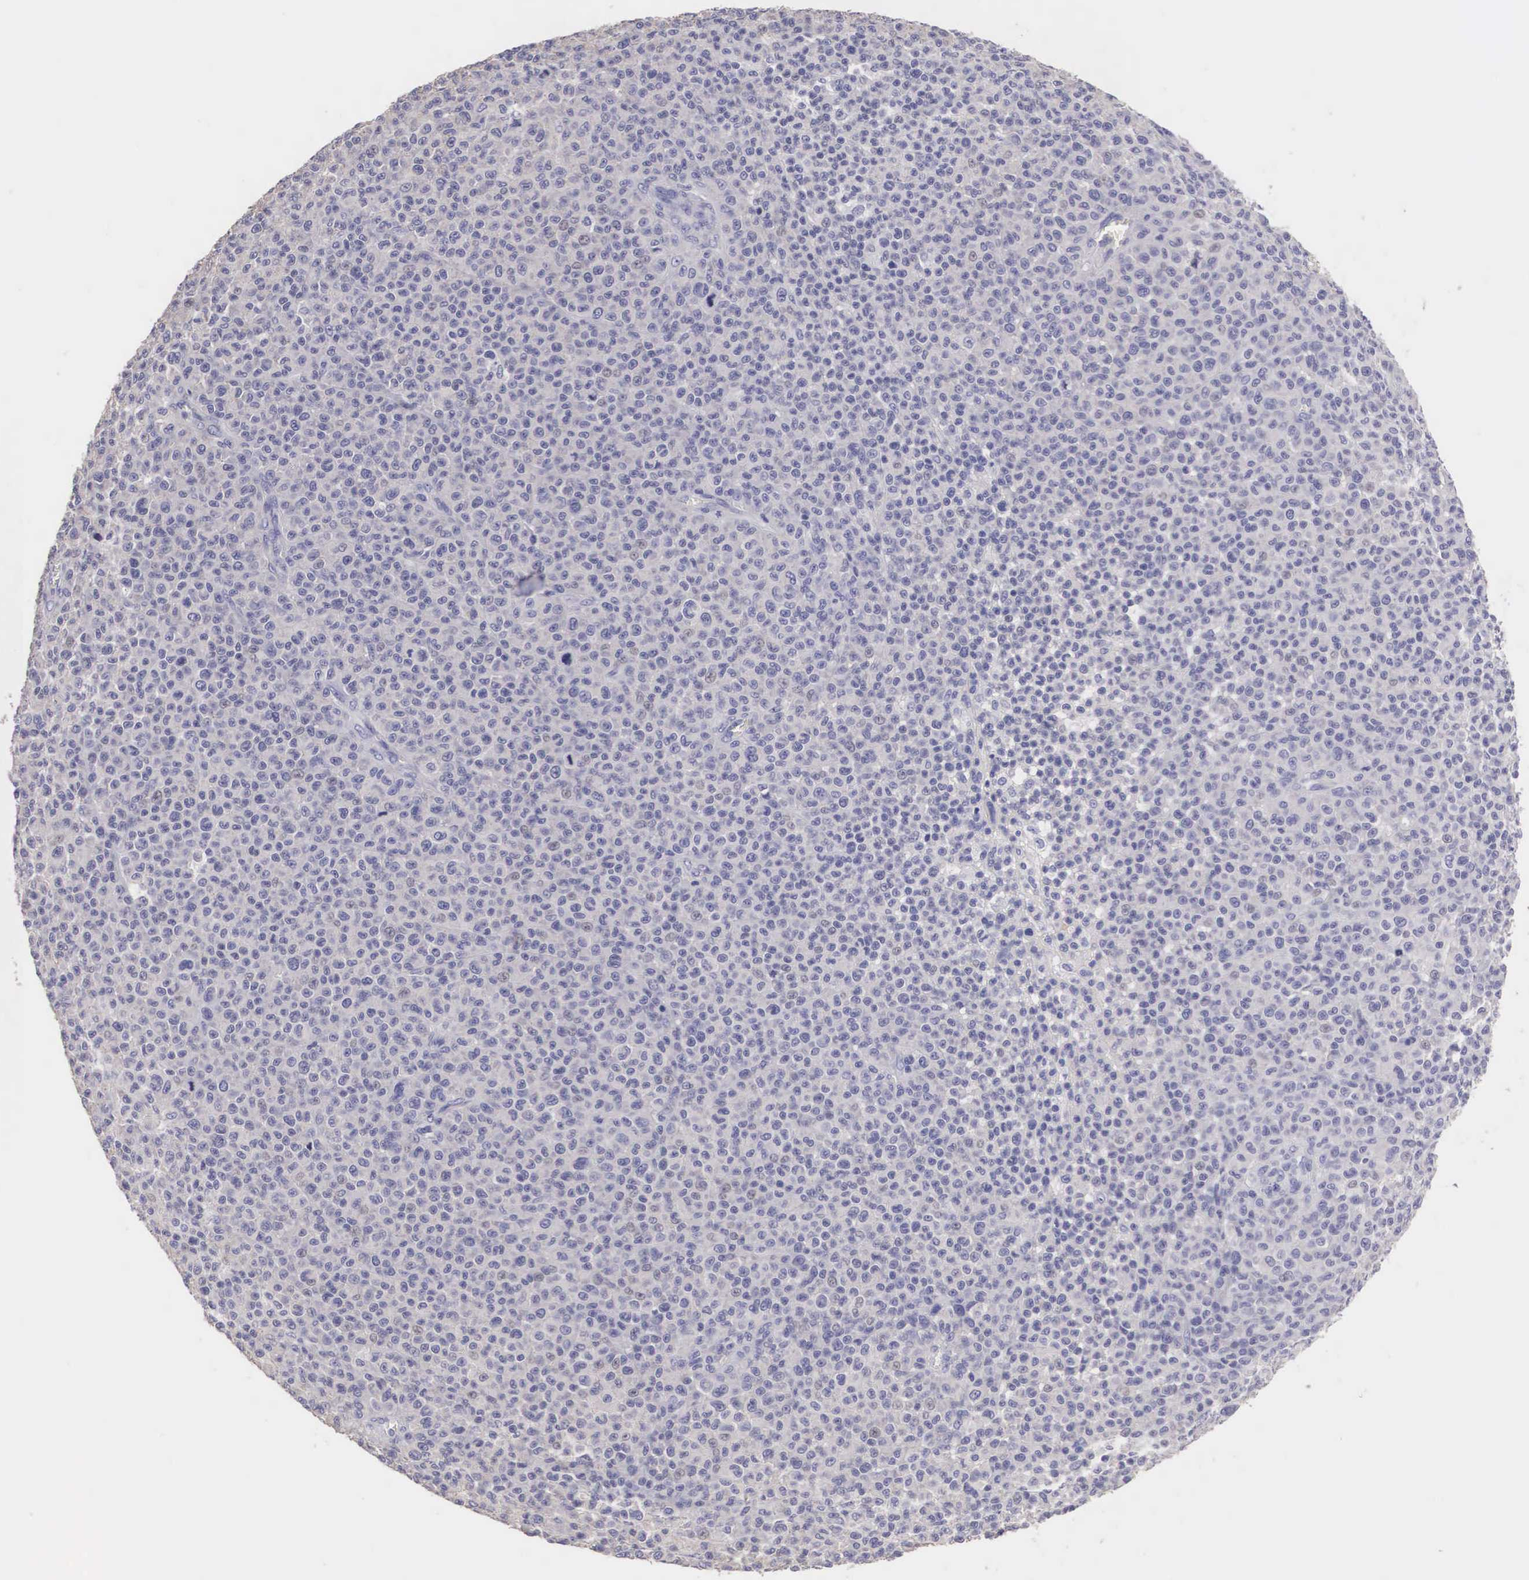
{"staining": {"intensity": "negative", "quantity": "none", "location": "none"}, "tissue": "melanoma", "cell_type": "Tumor cells", "image_type": "cancer", "snomed": [{"axis": "morphology", "description": "Malignant melanoma, Metastatic site"}, {"axis": "topography", "description": "Skin"}], "caption": "Immunohistochemistry (IHC) photomicrograph of neoplastic tissue: human melanoma stained with DAB (3,3'-diaminobenzidine) reveals no significant protein expression in tumor cells.", "gene": "CLU", "patient": {"sex": "male", "age": 32}}